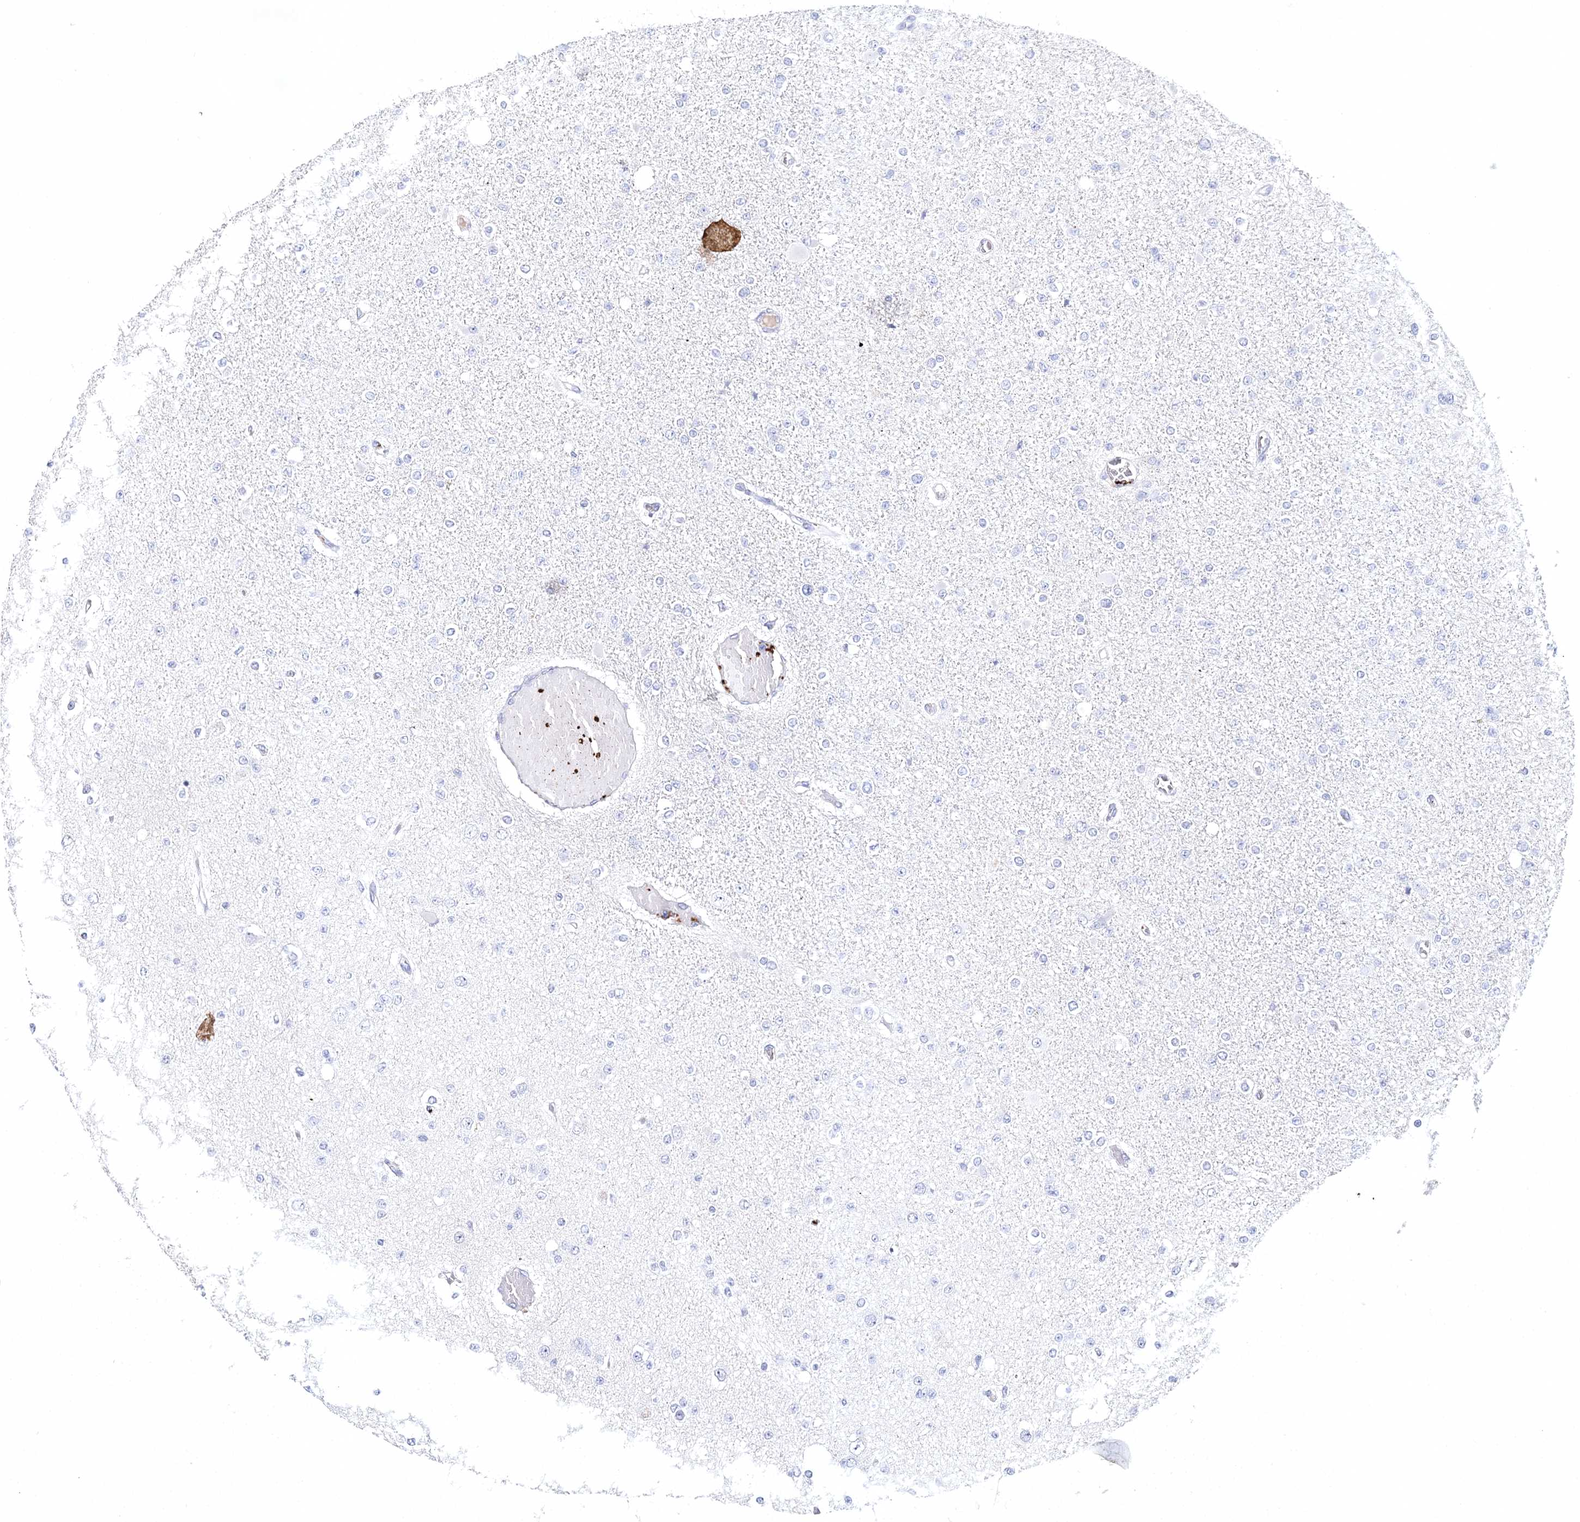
{"staining": {"intensity": "negative", "quantity": "none", "location": "none"}, "tissue": "glioma", "cell_type": "Tumor cells", "image_type": "cancer", "snomed": [{"axis": "morphology", "description": "Glioma, malignant, Low grade"}, {"axis": "topography", "description": "Brain"}], "caption": "A high-resolution image shows immunohistochemistry staining of glioma, which displays no significant staining in tumor cells. (Brightfield microscopy of DAB immunohistochemistry at high magnification).", "gene": "MYOZ2", "patient": {"sex": "female", "age": 22}}